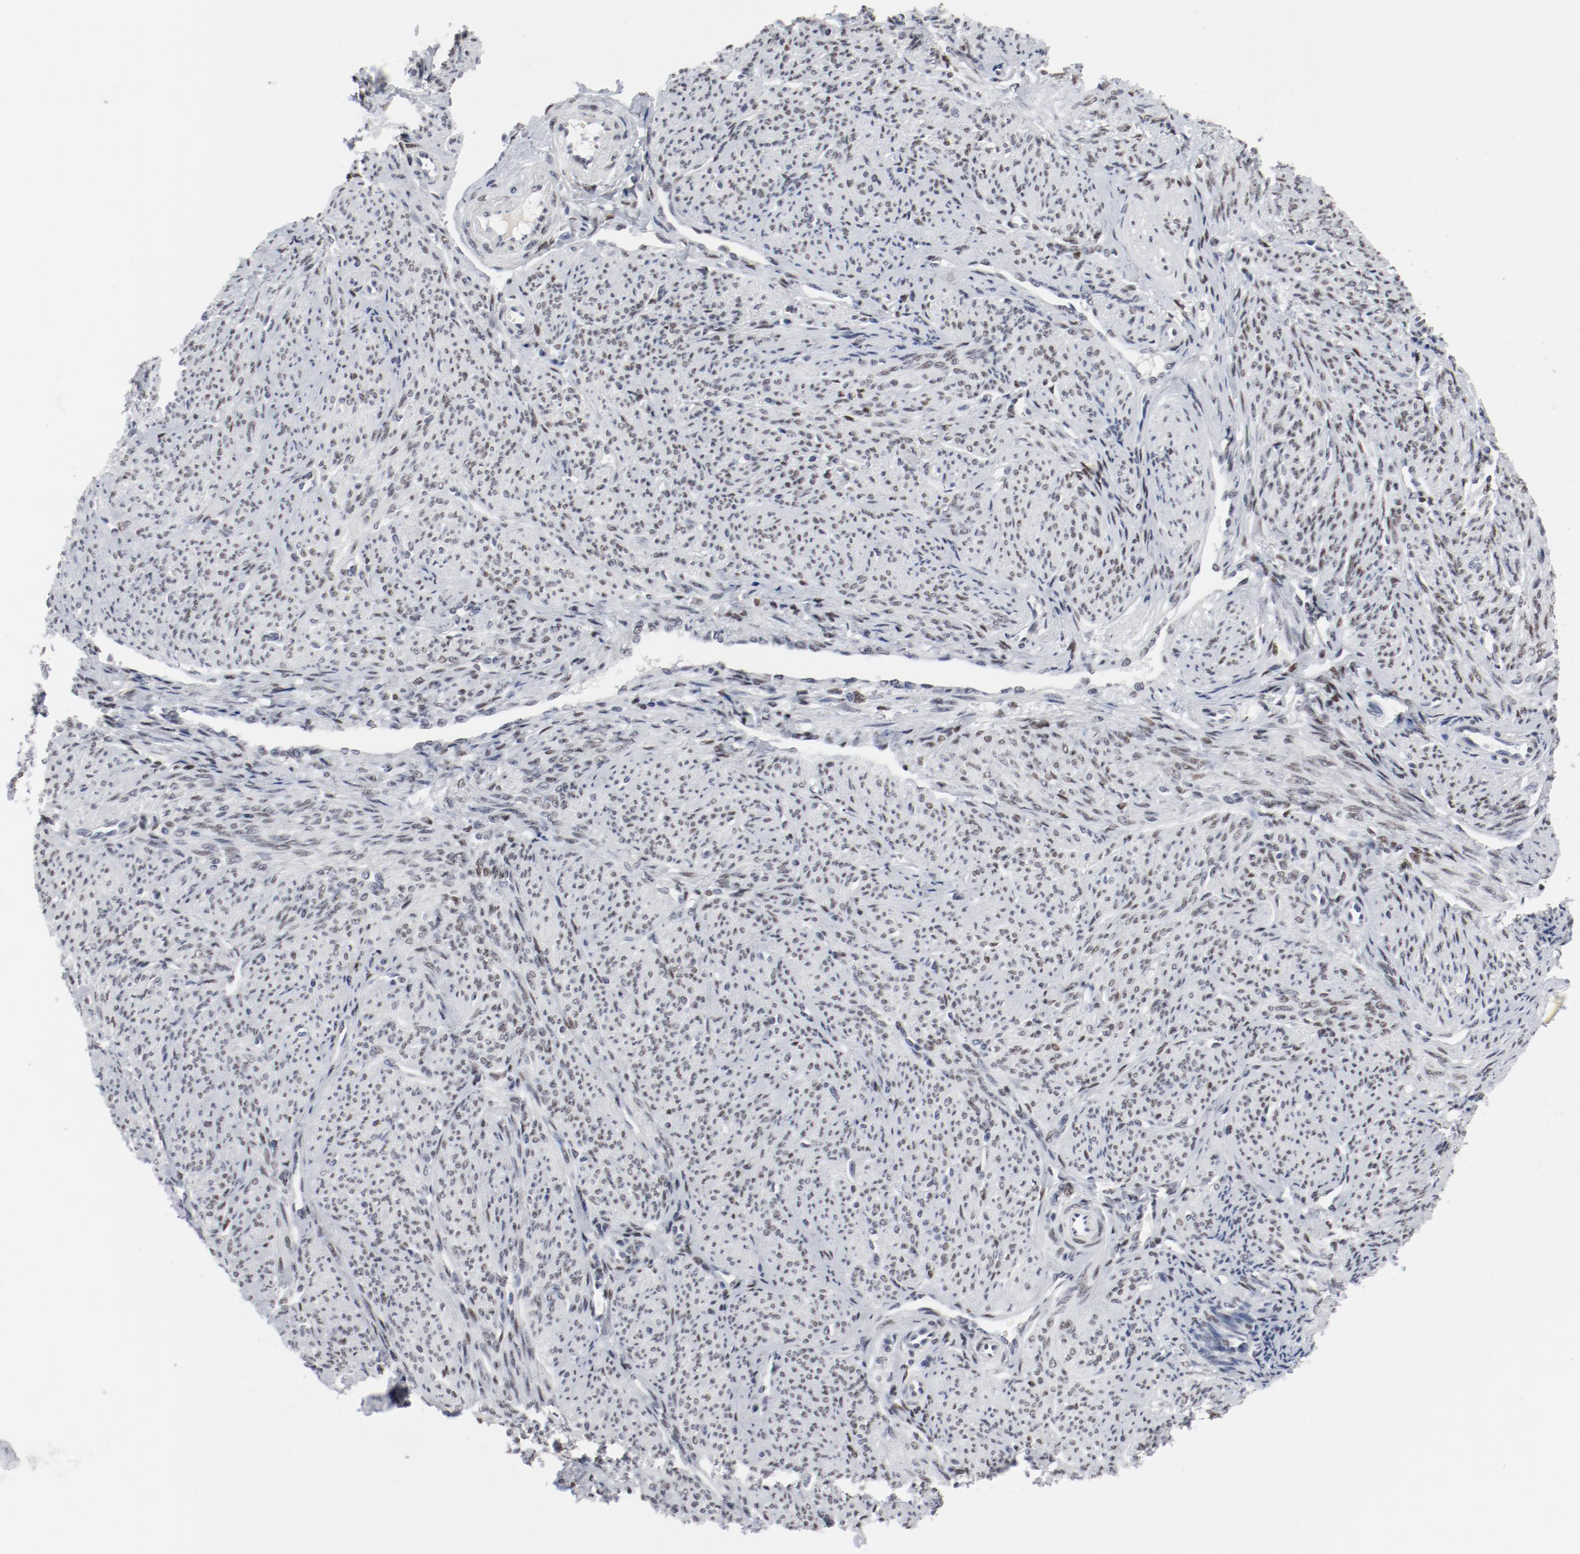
{"staining": {"intensity": "weak", "quantity": ">75%", "location": "nuclear"}, "tissue": "smooth muscle", "cell_type": "Smooth muscle cells", "image_type": "normal", "snomed": [{"axis": "morphology", "description": "Normal tissue, NOS"}, {"axis": "topography", "description": "Smooth muscle"}], "caption": "Protein staining of benign smooth muscle shows weak nuclear expression in approximately >75% of smooth muscle cells. (DAB = brown stain, brightfield microscopy at high magnification).", "gene": "ARNT", "patient": {"sex": "female", "age": 65}}